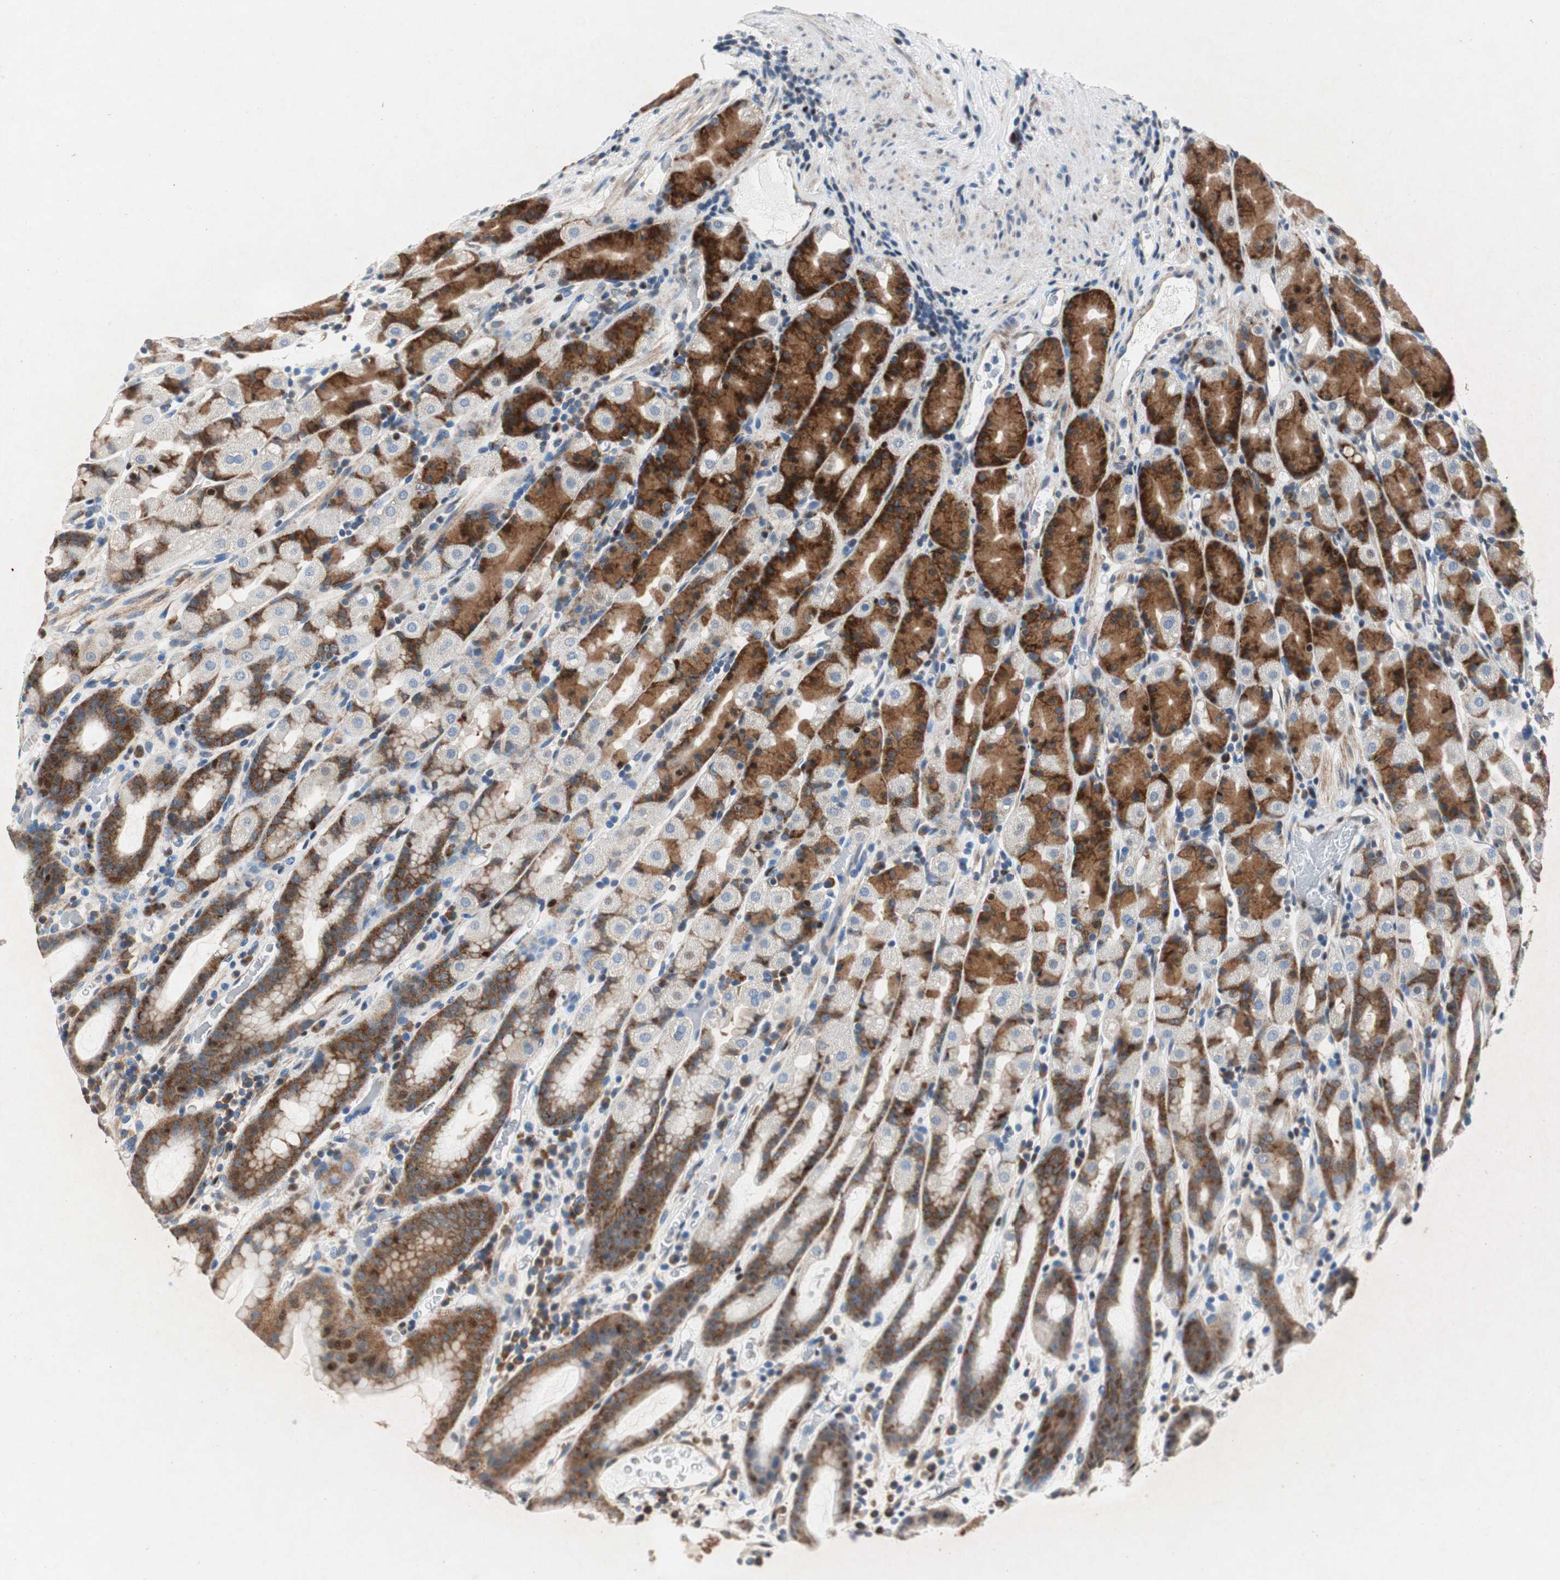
{"staining": {"intensity": "strong", "quantity": "25%-75%", "location": "cytoplasmic/membranous,nuclear"}, "tissue": "stomach", "cell_type": "Glandular cells", "image_type": "normal", "snomed": [{"axis": "morphology", "description": "Normal tissue, NOS"}, {"axis": "topography", "description": "Stomach, upper"}], "caption": "Immunohistochemistry (IHC) staining of benign stomach, which displays high levels of strong cytoplasmic/membranous,nuclear expression in about 25%-75% of glandular cells indicating strong cytoplasmic/membranous,nuclear protein expression. The staining was performed using DAB (3,3'-diaminobenzidine) (brown) for protein detection and nuclei were counterstained in hematoxylin (blue).", "gene": "RPL35", "patient": {"sex": "male", "age": 68}}